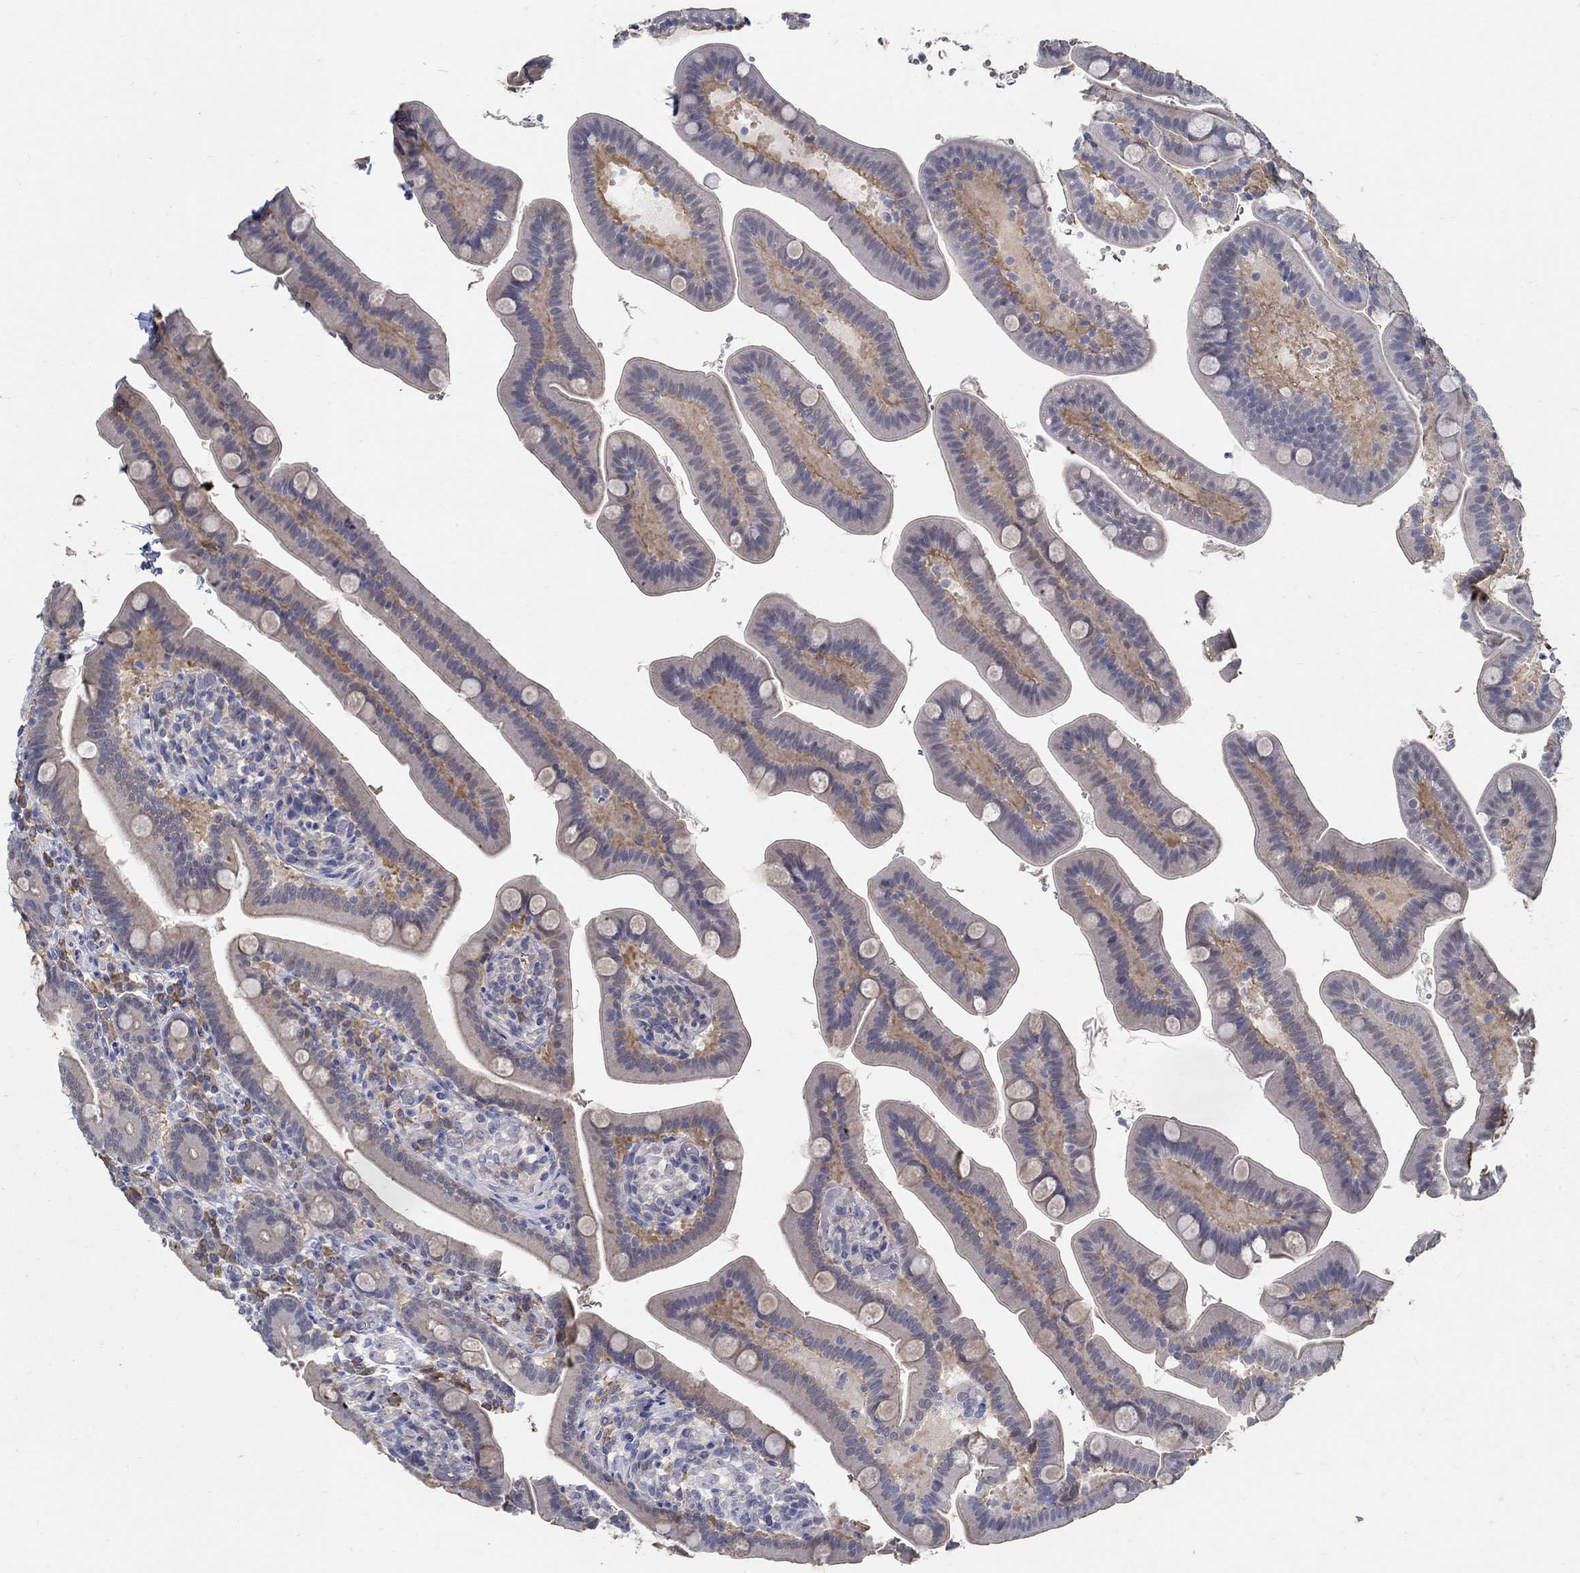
{"staining": {"intensity": "negative", "quantity": "none", "location": "none"}, "tissue": "small intestine", "cell_type": "Glandular cells", "image_type": "normal", "snomed": [{"axis": "morphology", "description": "Normal tissue, NOS"}, {"axis": "topography", "description": "Small intestine"}], "caption": "Protein analysis of benign small intestine demonstrates no significant staining in glandular cells. (DAB (3,3'-diaminobenzidine) IHC visualized using brightfield microscopy, high magnification).", "gene": "PCDH11X", "patient": {"sex": "male", "age": 66}}